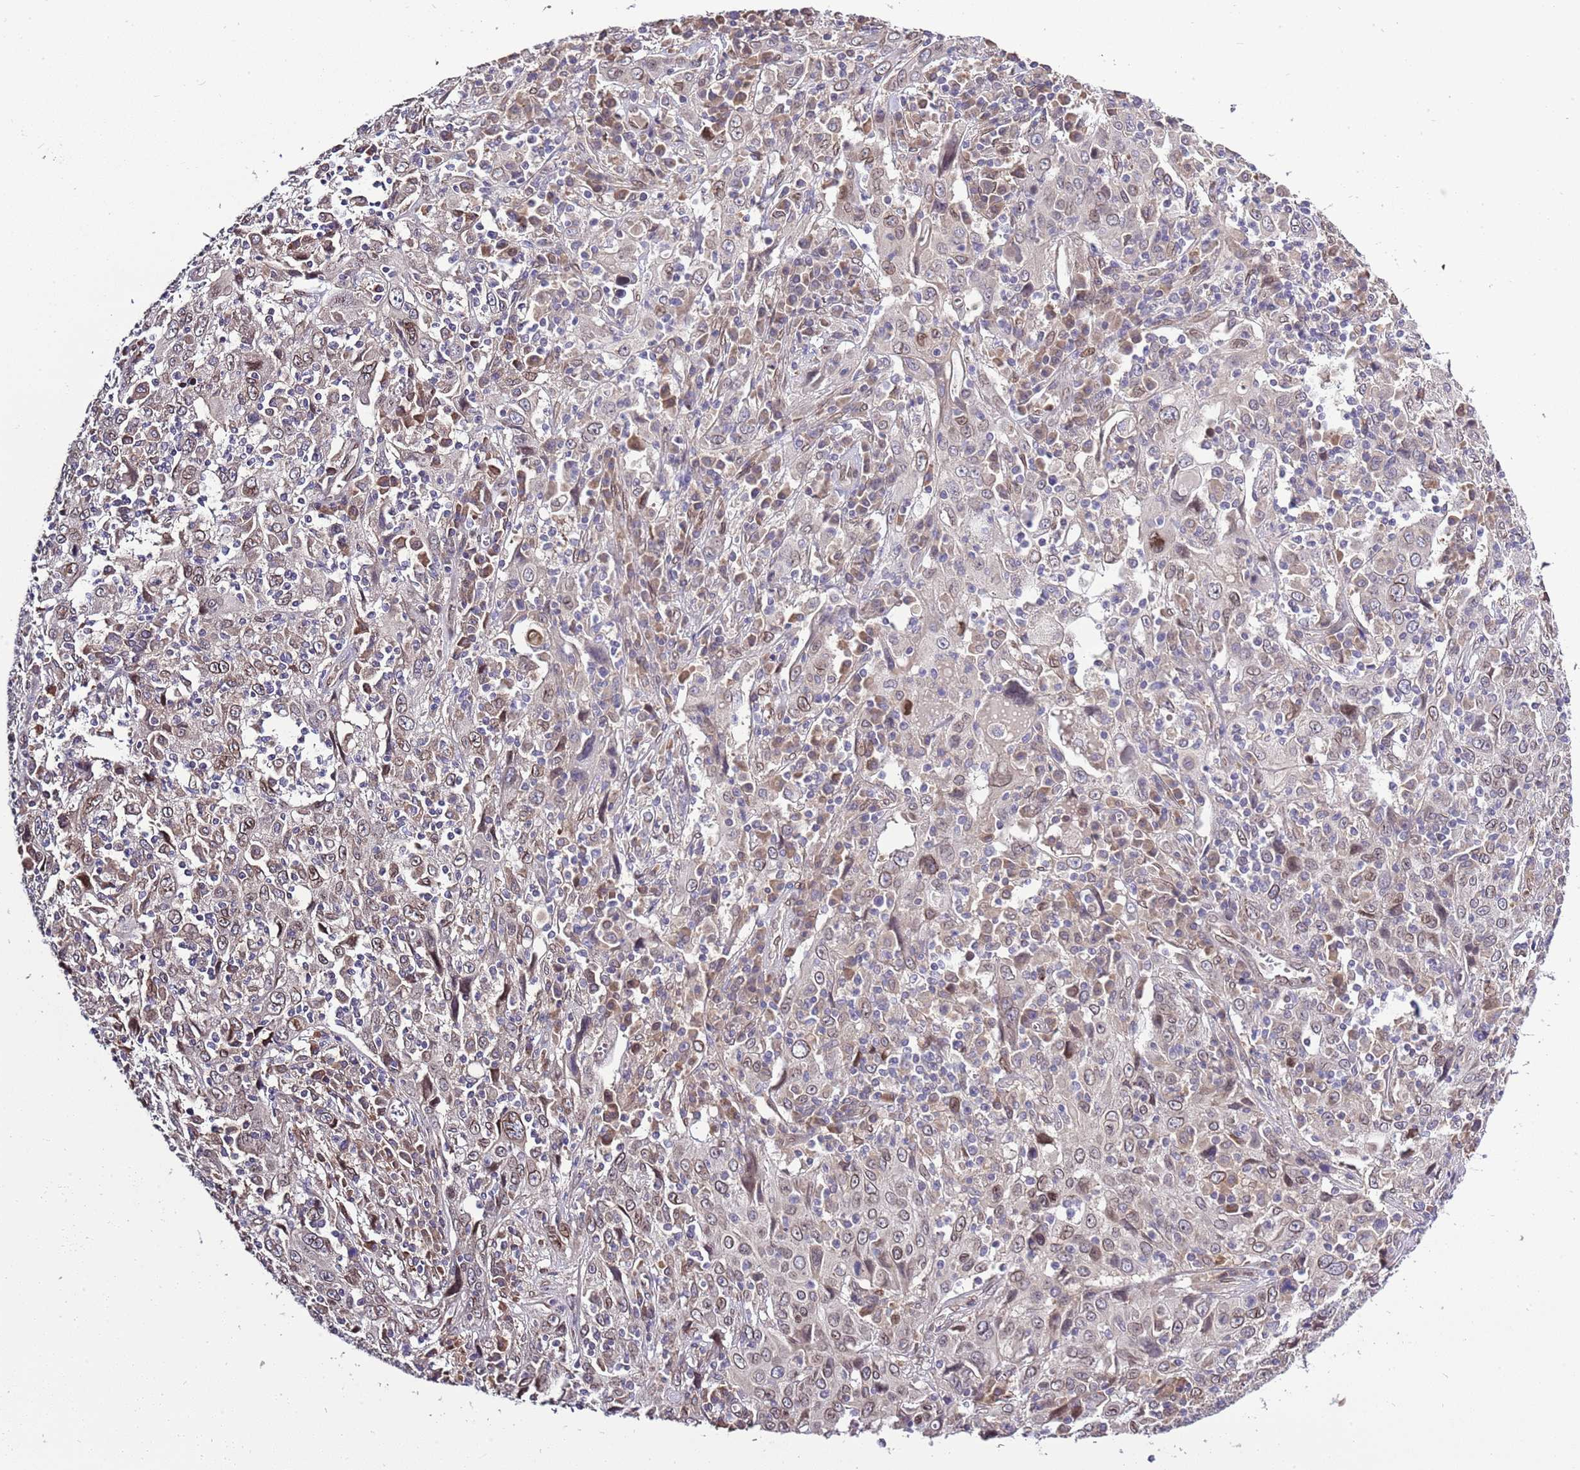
{"staining": {"intensity": "moderate", "quantity": "<25%", "location": "nuclear"}, "tissue": "cervical cancer", "cell_type": "Tumor cells", "image_type": "cancer", "snomed": [{"axis": "morphology", "description": "Squamous cell carcinoma, NOS"}, {"axis": "topography", "description": "Cervix"}], "caption": "Protein expression analysis of cervical cancer shows moderate nuclear staining in approximately <25% of tumor cells.", "gene": "ZNF665", "patient": {"sex": "female", "age": 46}}